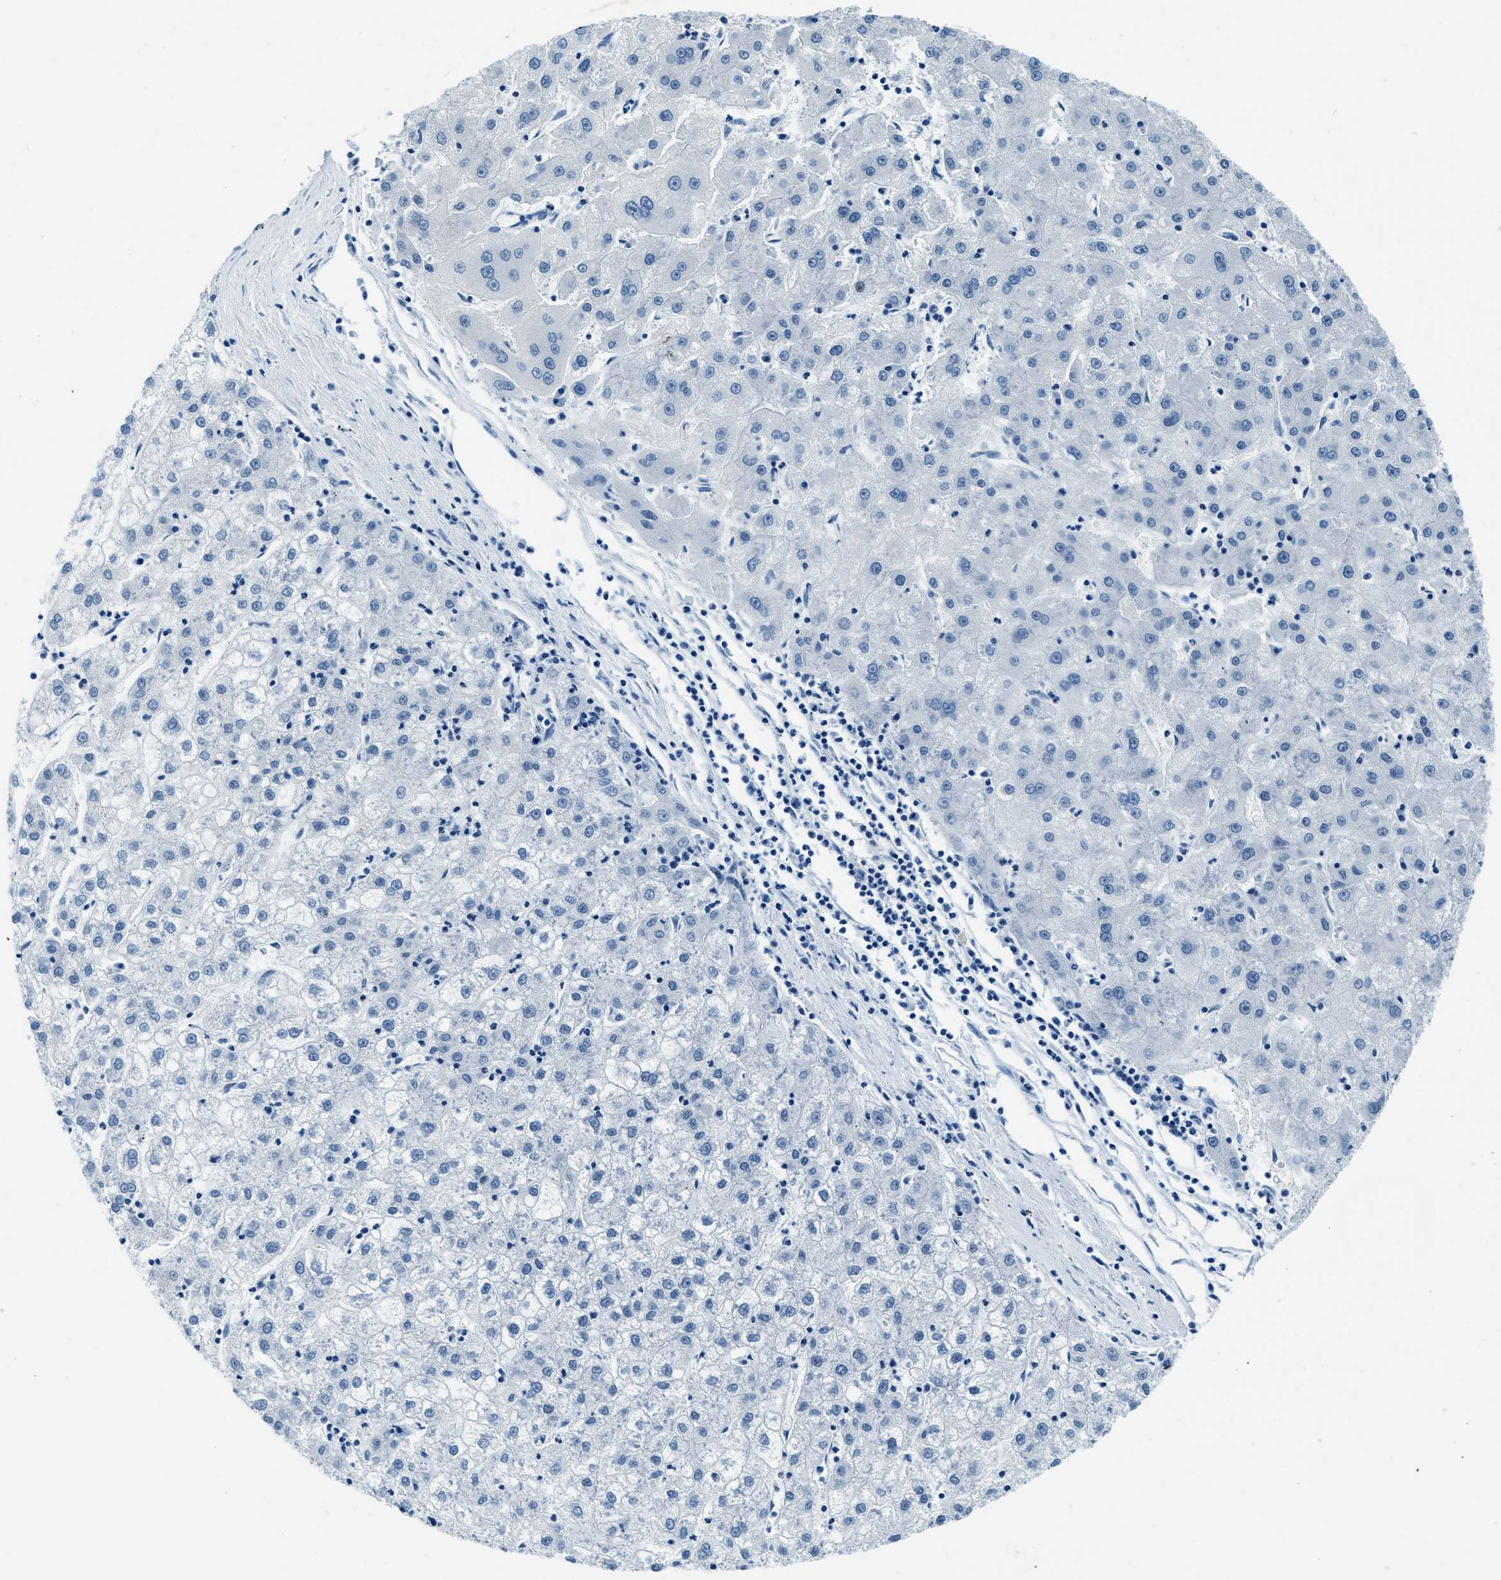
{"staining": {"intensity": "negative", "quantity": "none", "location": "none"}, "tissue": "liver cancer", "cell_type": "Tumor cells", "image_type": "cancer", "snomed": [{"axis": "morphology", "description": "Carcinoma, Hepatocellular, NOS"}, {"axis": "topography", "description": "Liver"}], "caption": "Immunohistochemical staining of liver hepatocellular carcinoma displays no significant positivity in tumor cells. (IHC, brightfield microscopy, high magnification).", "gene": "UBAC2", "patient": {"sex": "male", "age": 72}}